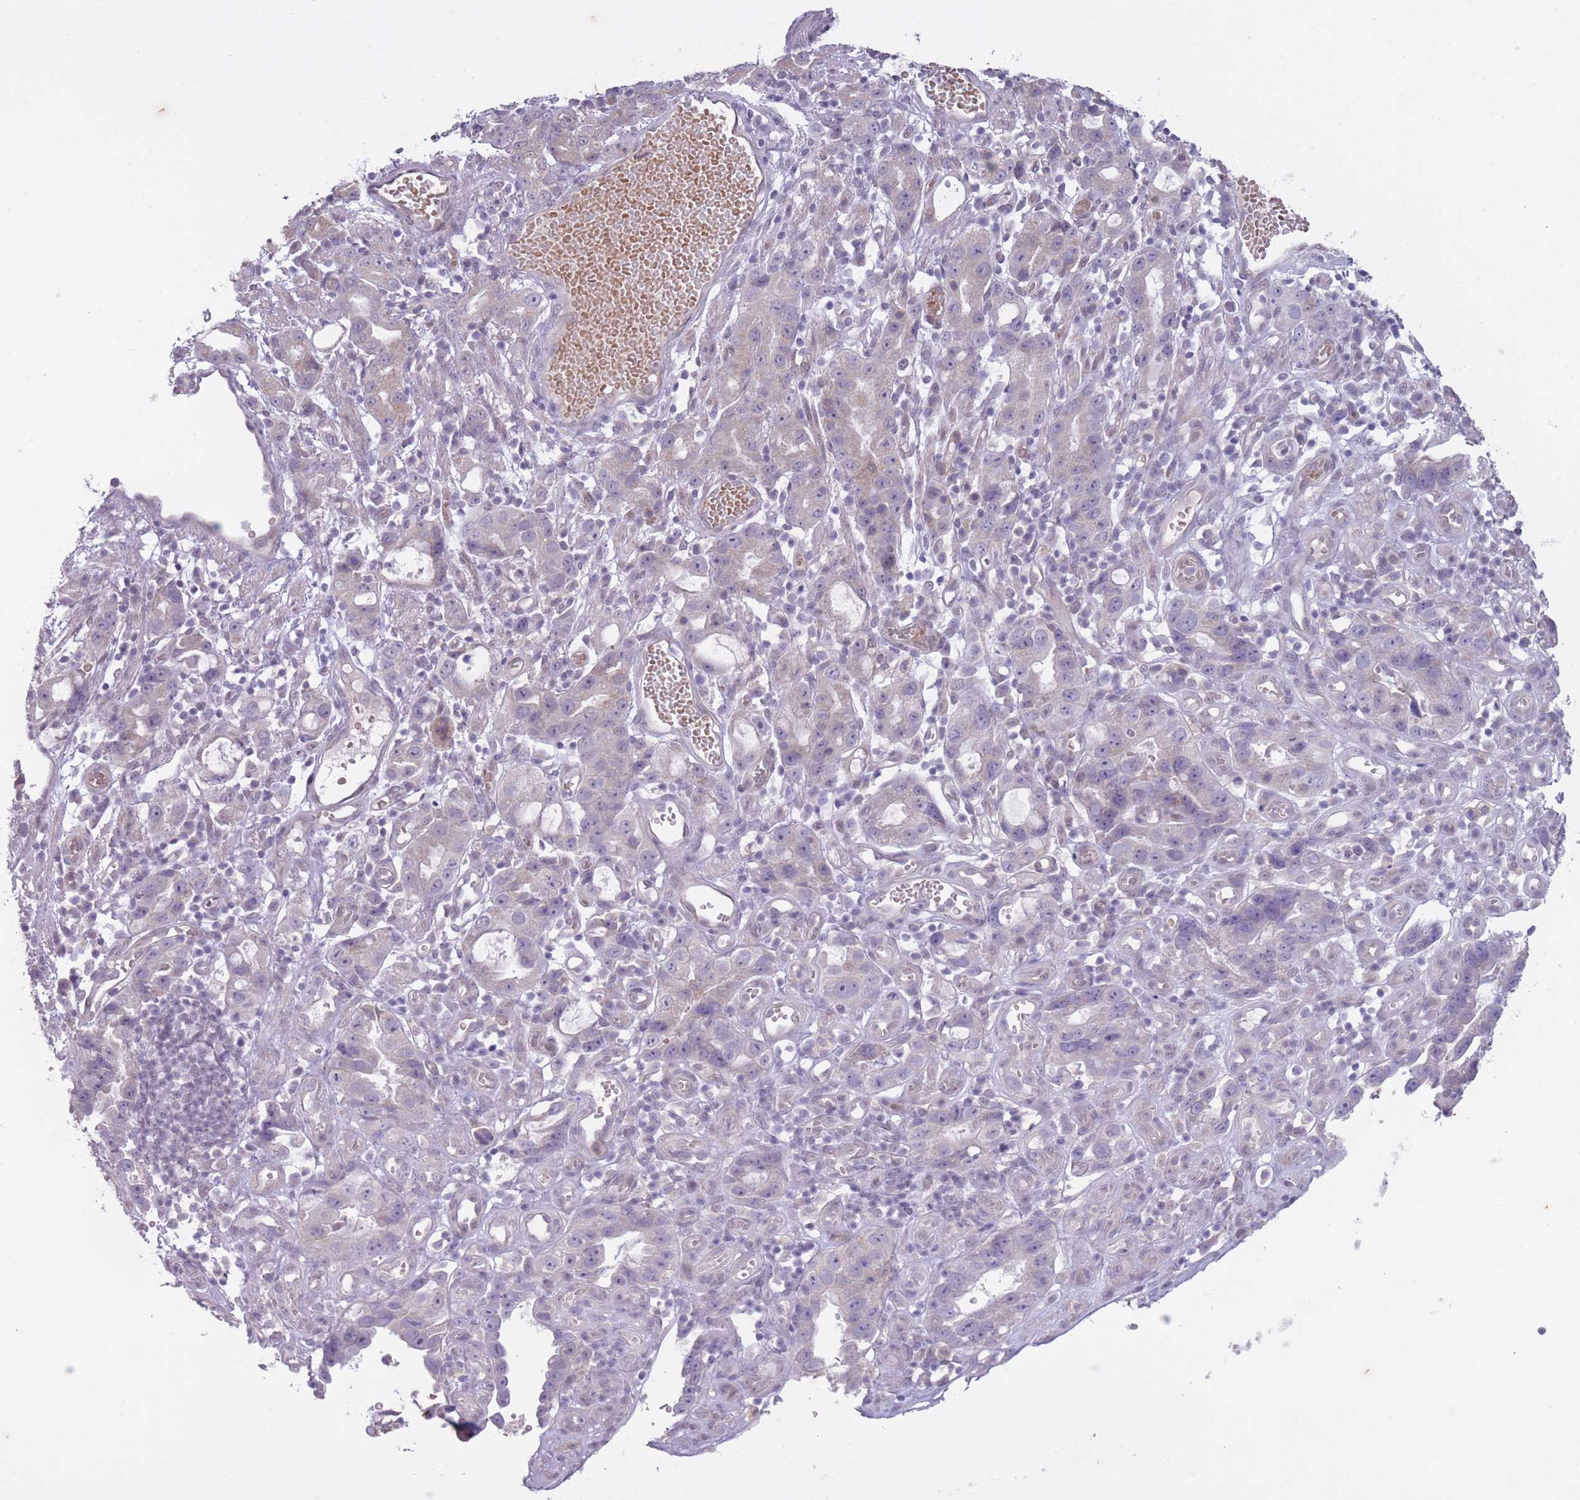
{"staining": {"intensity": "weak", "quantity": "<25%", "location": "cytoplasmic/membranous"}, "tissue": "stomach cancer", "cell_type": "Tumor cells", "image_type": "cancer", "snomed": [{"axis": "morphology", "description": "Adenocarcinoma, NOS"}, {"axis": "topography", "description": "Stomach"}], "caption": "An image of human adenocarcinoma (stomach) is negative for staining in tumor cells.", "gene": "ARPIN", "patient": {"sex": "male", "age": 55}}